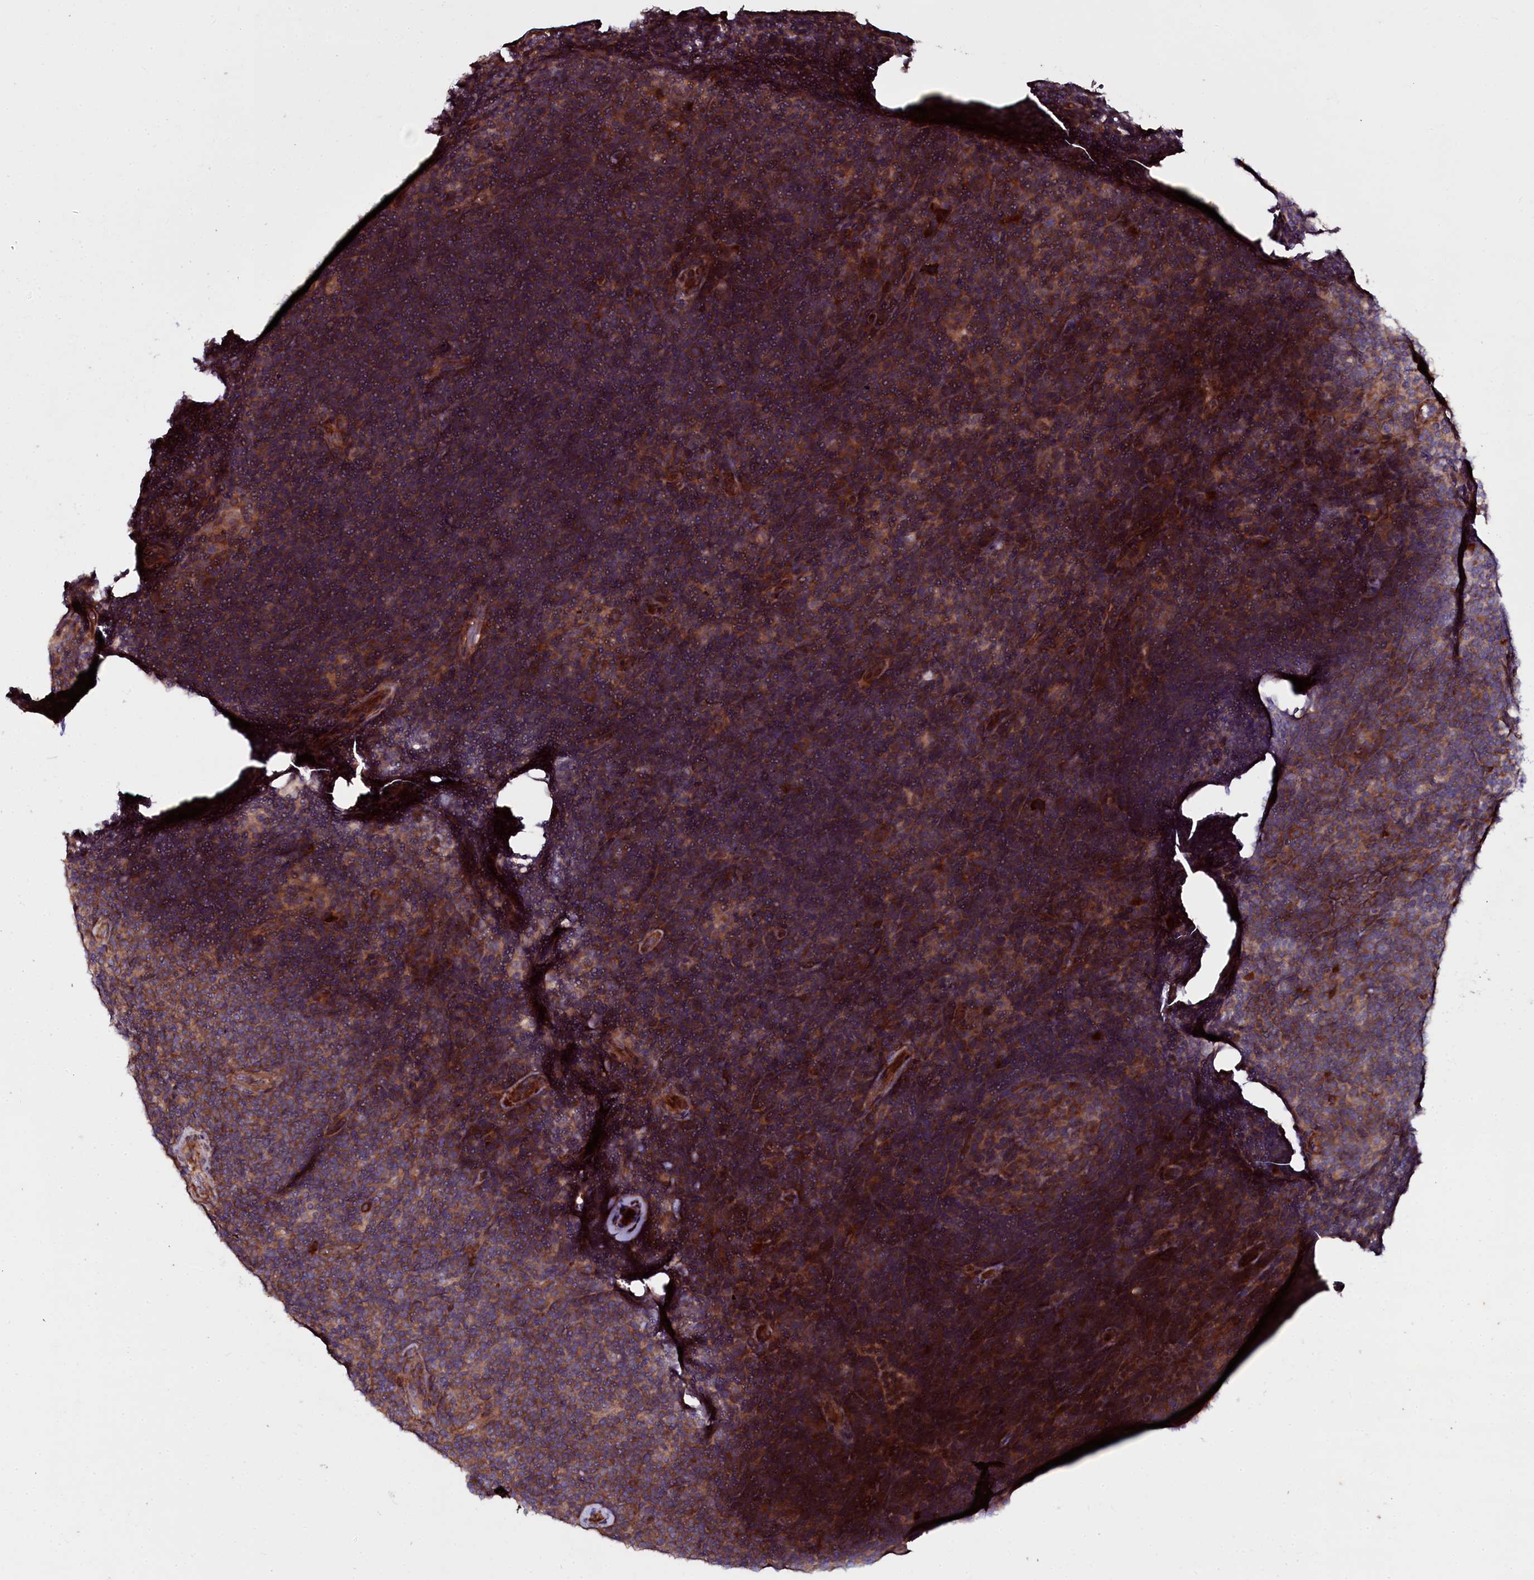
{"staining": {"intensity": "moderate", "quantity": ">75%", "location": "cytoplasmic/membranous"}, "tissue": "lymphoma", "cell_type": "Tumor cells", "image_type": "cancer", "snomed": [{"axis": "morphology", "description": "Hodgkin's disease, NOS"}, {"axis": "topography", "description": "Lymph node"}], "caption": "DAB (3,3'-diaminobenzidine) immunohistochemical staining of human lymphoma reveals moderate cytoplasmic/membranous protein positivity in about >75% of tumor cells.", "gene": "USPL1", "patient": {"sex": "female", "age": 57}}